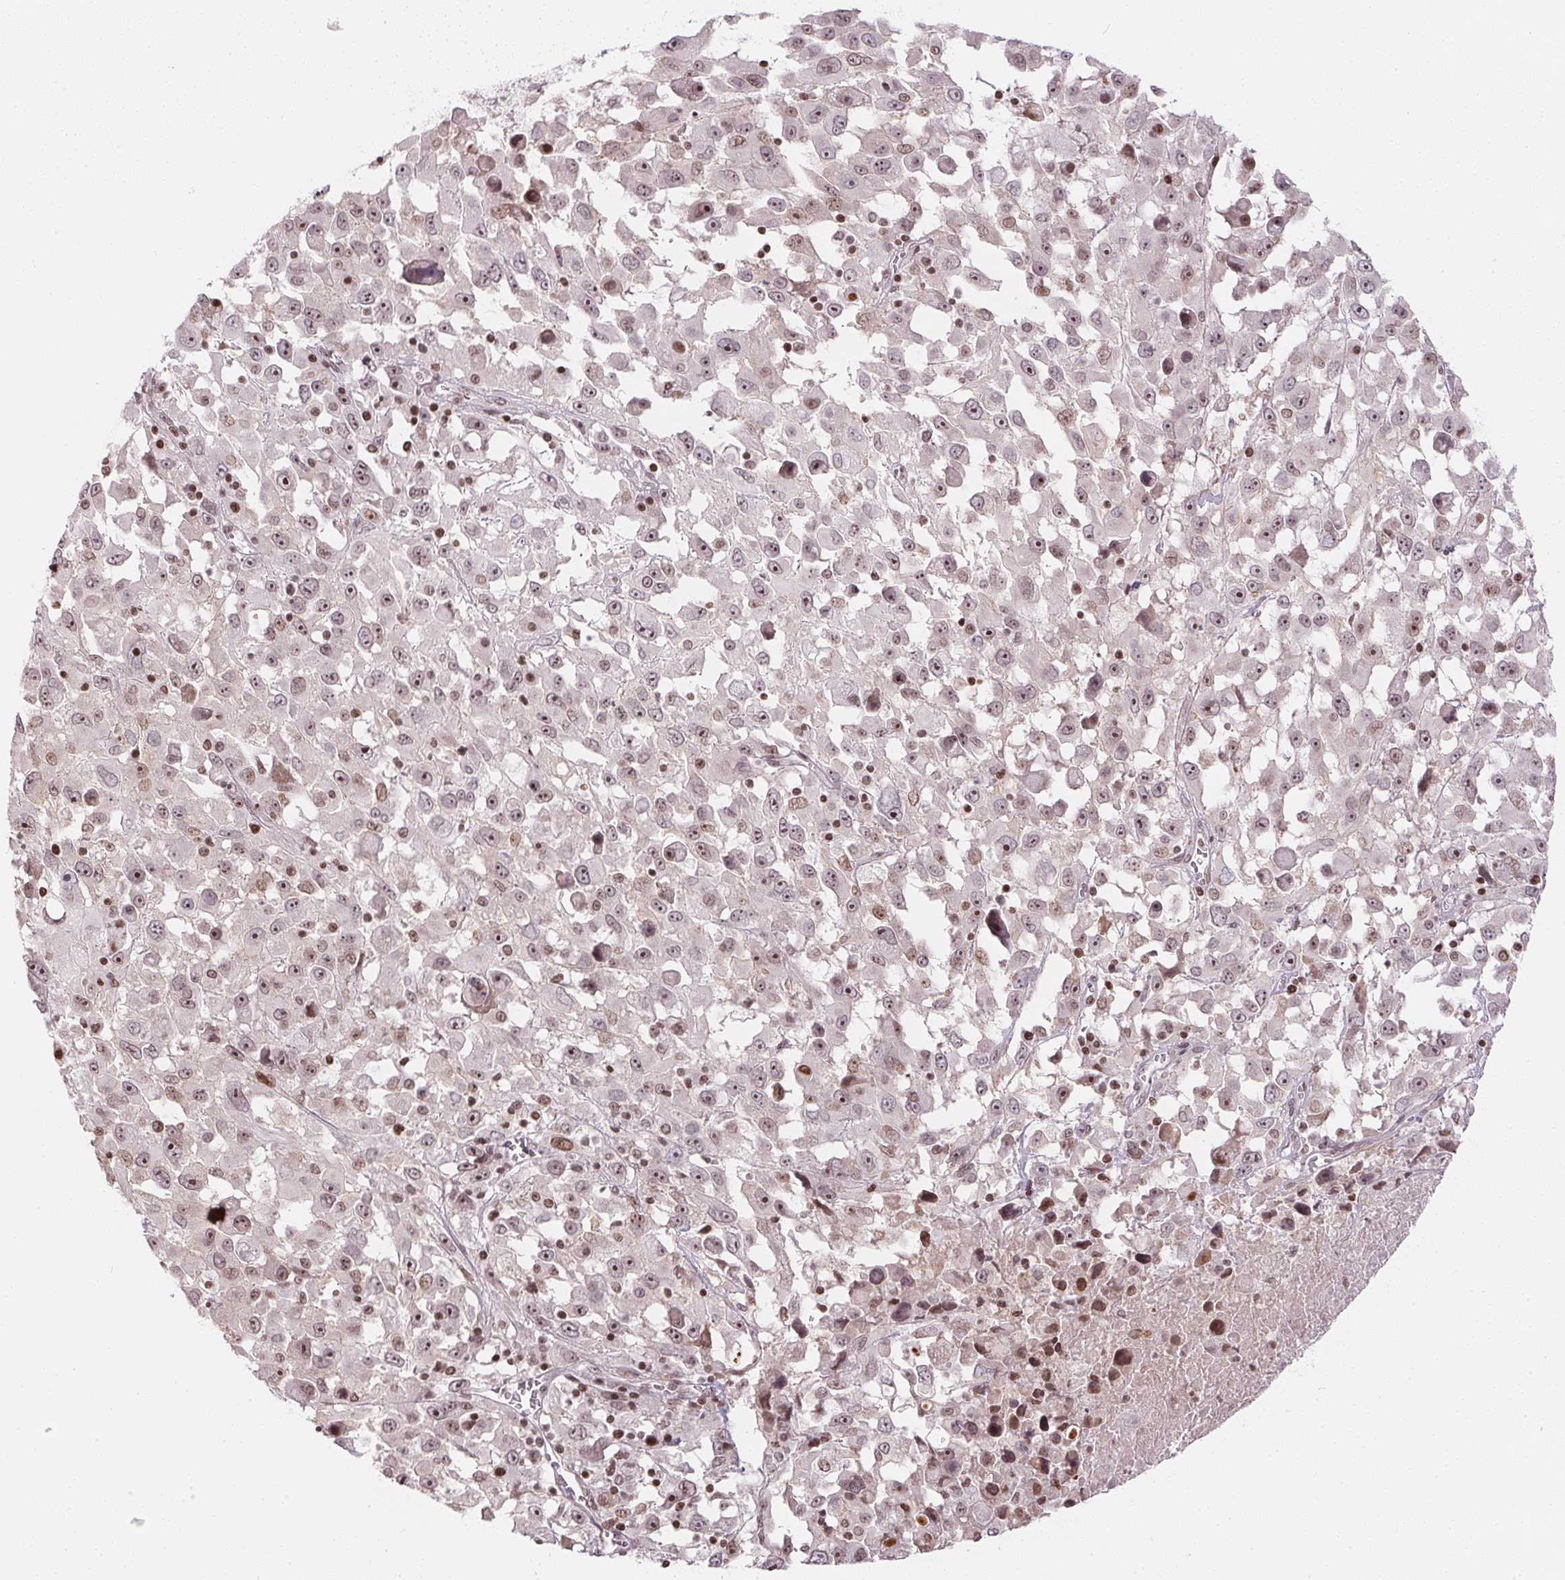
{"staining": {"intensity": "moderate", "quantity": "25%-75%", "location": "nuclear"}, "tissue": "melanoma", "cell_type": "Tumor cells", "image_type": "cancer", "snomed": [{"axis": "morphology", "description": "Malignant melanoma, Metastatic site"}, {"axis": "topography", "description": "Soft tissue"}], "caption": "An image showing moderate nuclear expression in about 25%-75% of tumor cells in malignant melanoma (metastatic site), as visualized by brown immunohistochemical staining.", "gene": "RNF181", "patient": {"sex": "male", "age": 50}}